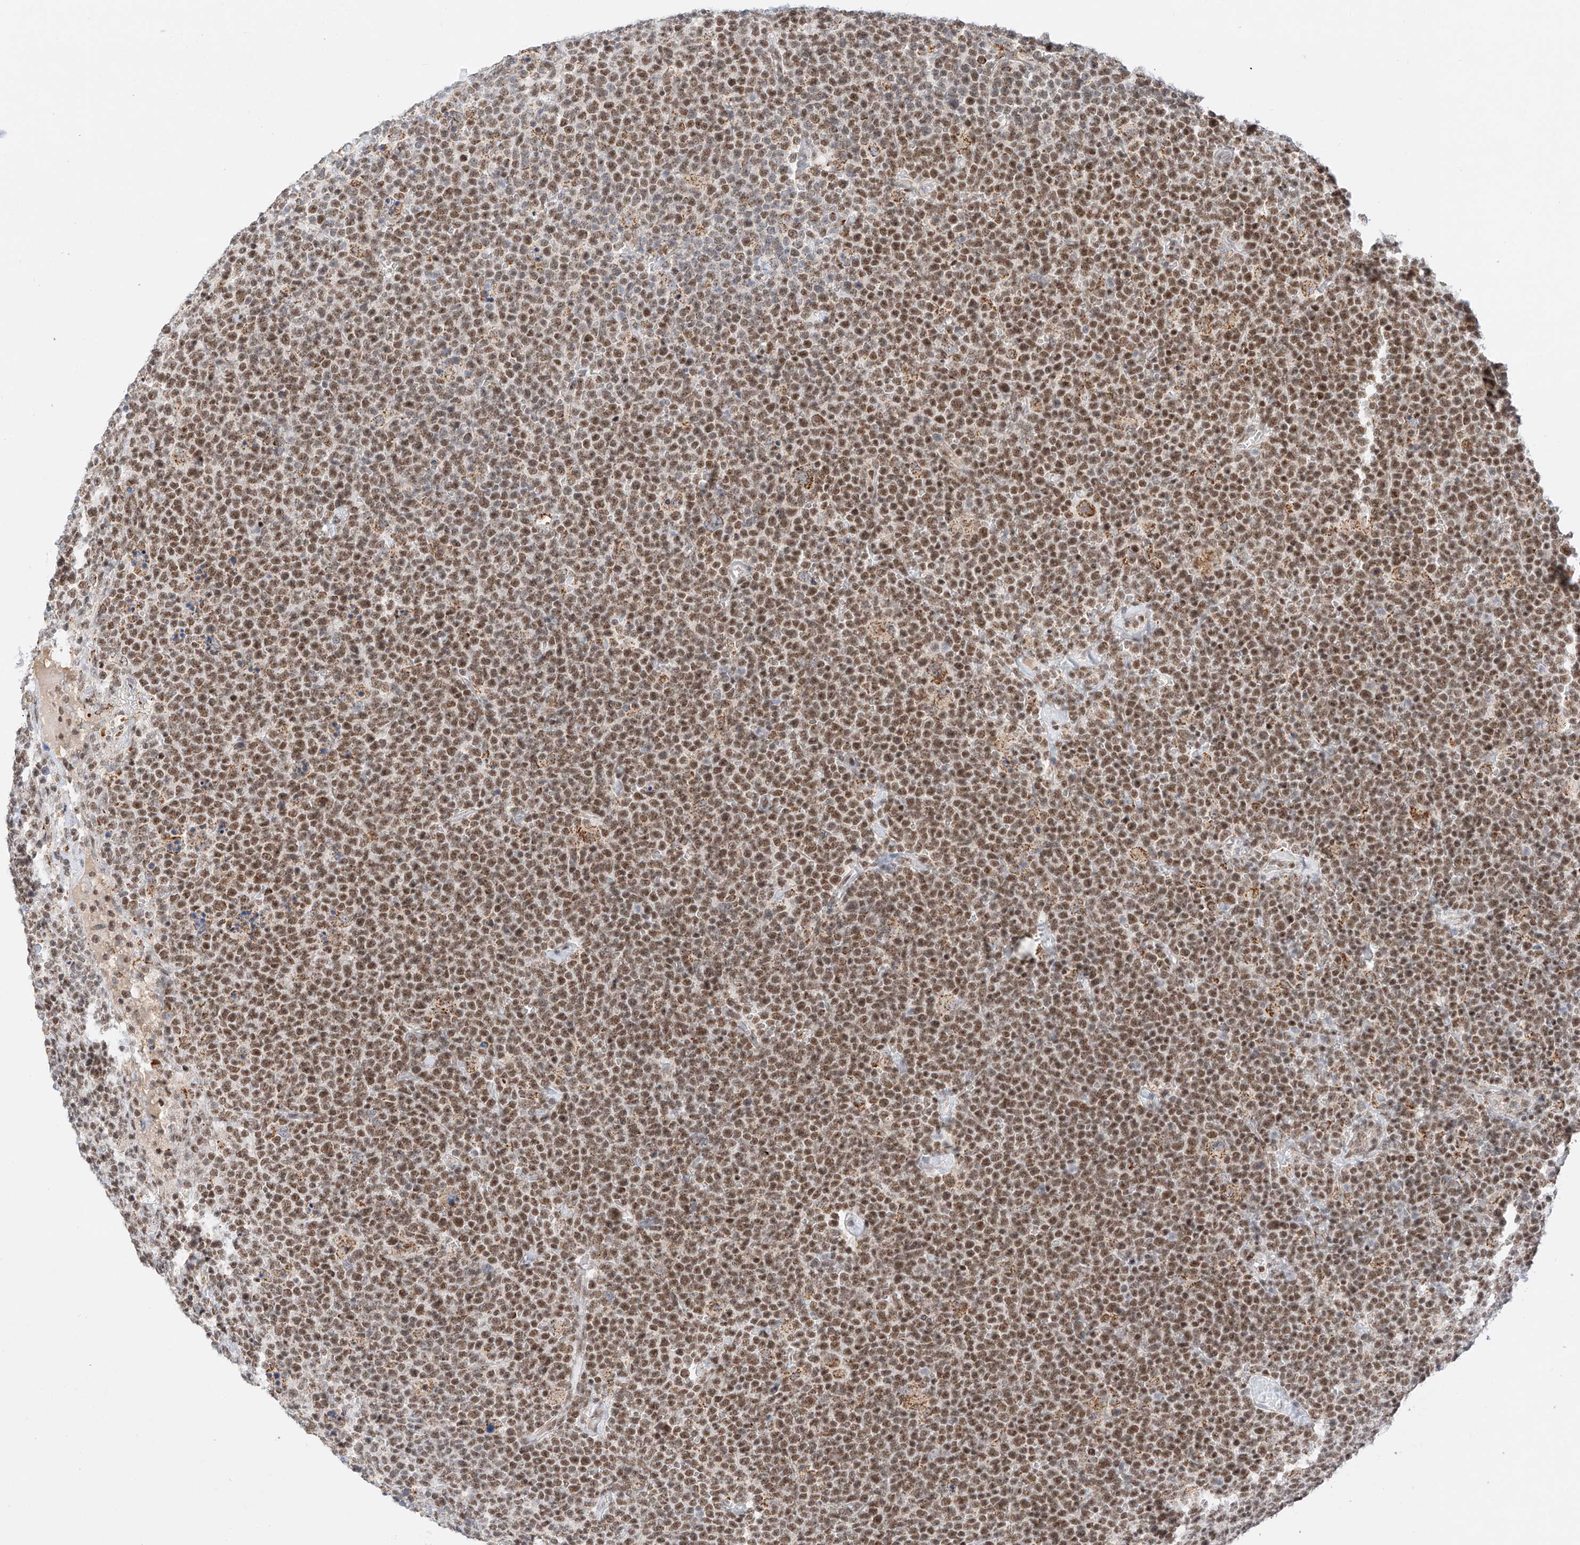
{"staining": {"intensity": "moderate", "quantity": ">75%", "location": "nuclear"}, "tissue": "lymphoma", "cell_type": "Tumor cells", "image_type": "cancer", "snomed": [{"axis": "morphology", "description": "Malignant lymphoma, non-Hodgkin's type, High grade"}, {"axis": "topography", "description": "Lymph node"}], "caption": "Malignant lymphoma, non-Hodgkin's type (high-grade) was stained to show a protein in brown. There is medium levels of moderate nuclear staining in approximately >75% of tumor cells.", "gene": "NRF1", "patient": {"sex": "male", "age": 61}}